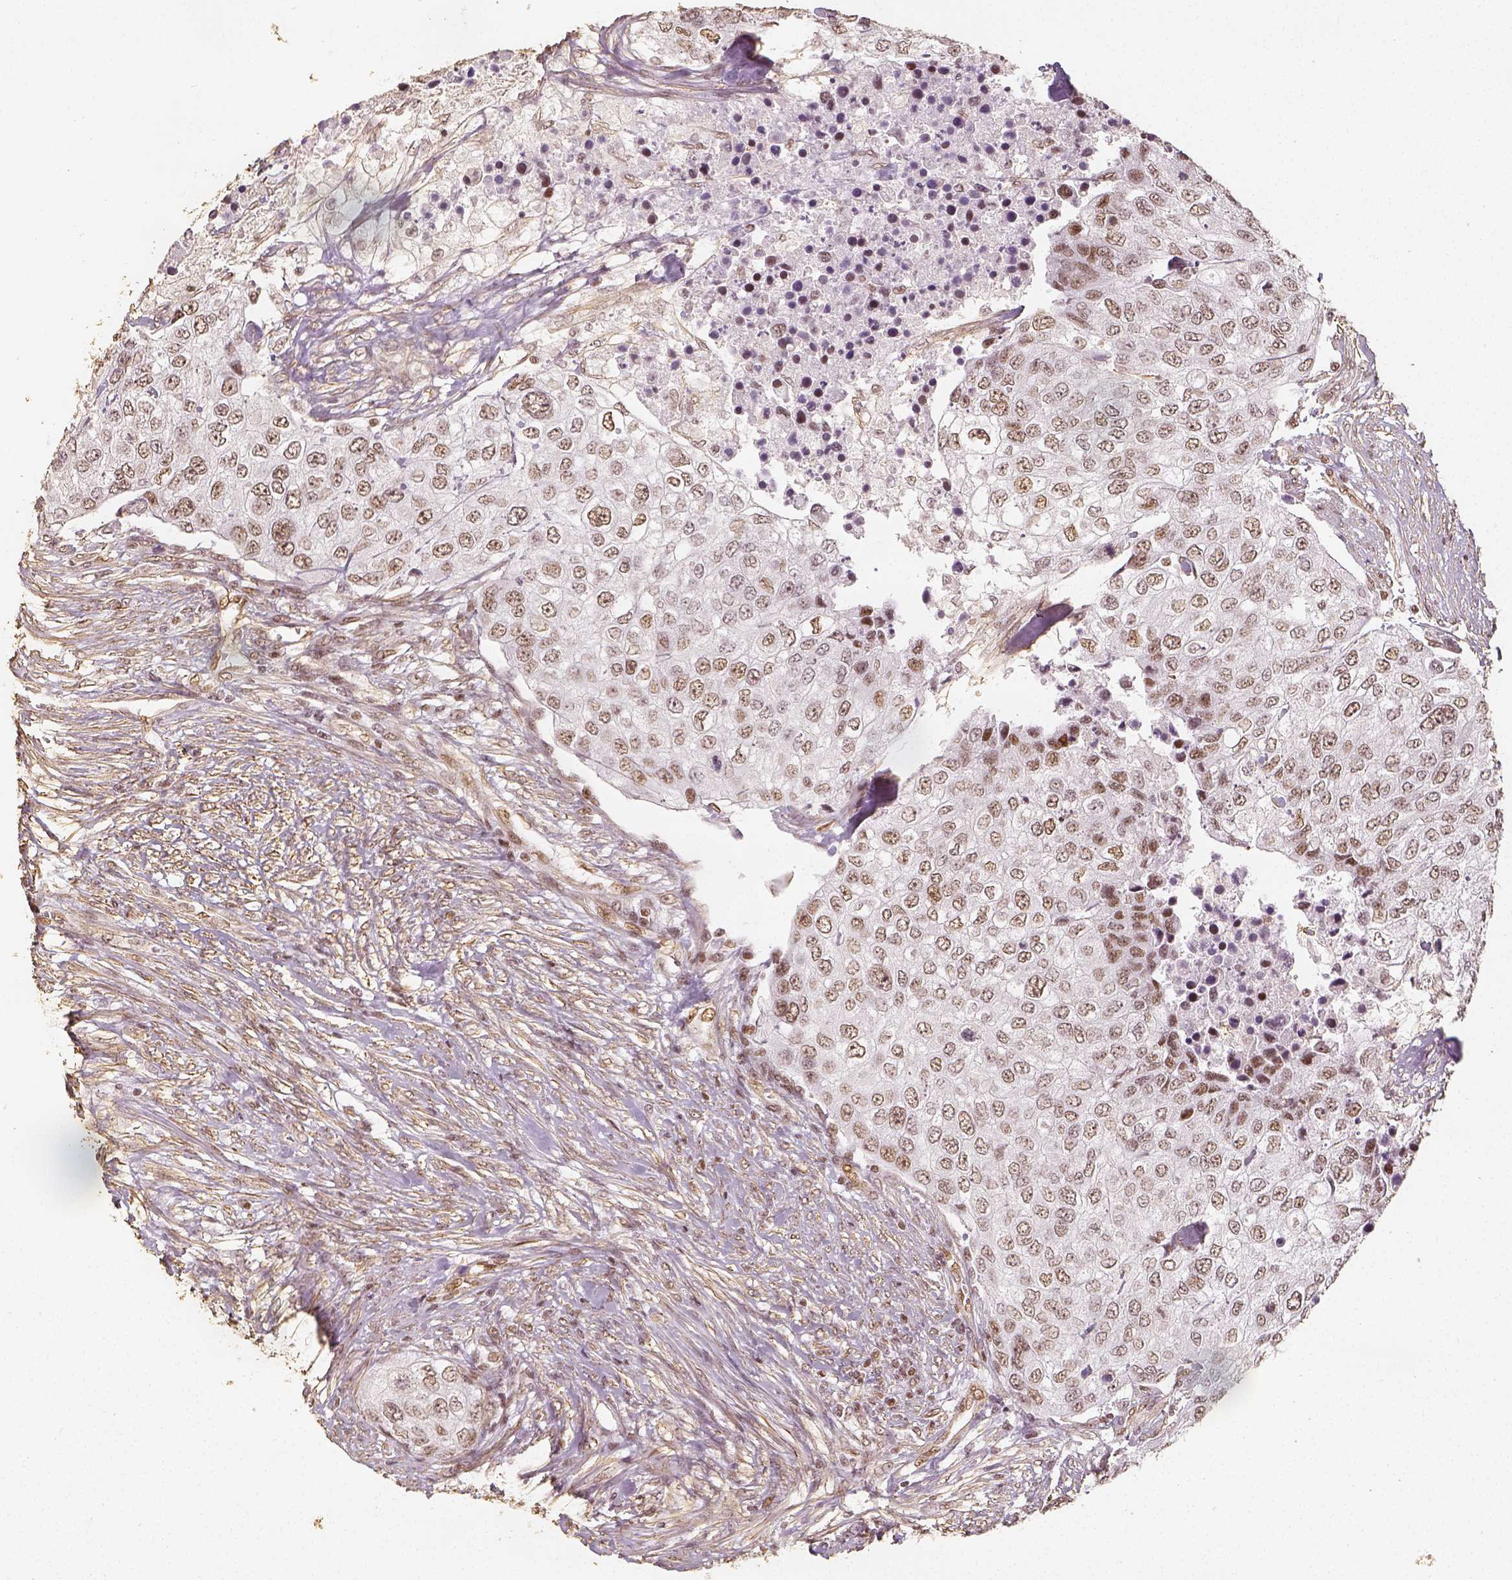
{"staining": {"intensity": "weak", "quantity": ">75%", "location": "nuclear"}, "tissue": "urothelial cancer", "cell_type": "Tumor cells", "image_type": "cancer", "snomed": [{"axis": "morphology", "description": "Urothelial carcinoma, High grade"}, {"axis": "topography", "description": "Urinary bladder"}], "caption": "Immunohistochemistry (IHC) micrograph of neoplastic tissue: human urothelial cancer stained using immunohistochemistry demonstrates low levels of weak protein expression localized specifically in the nuclear of tumor cells, appearing as a nuclear brown color.", "gene": "HDAC1", "patient": {"sex": "female", "age": 78}}